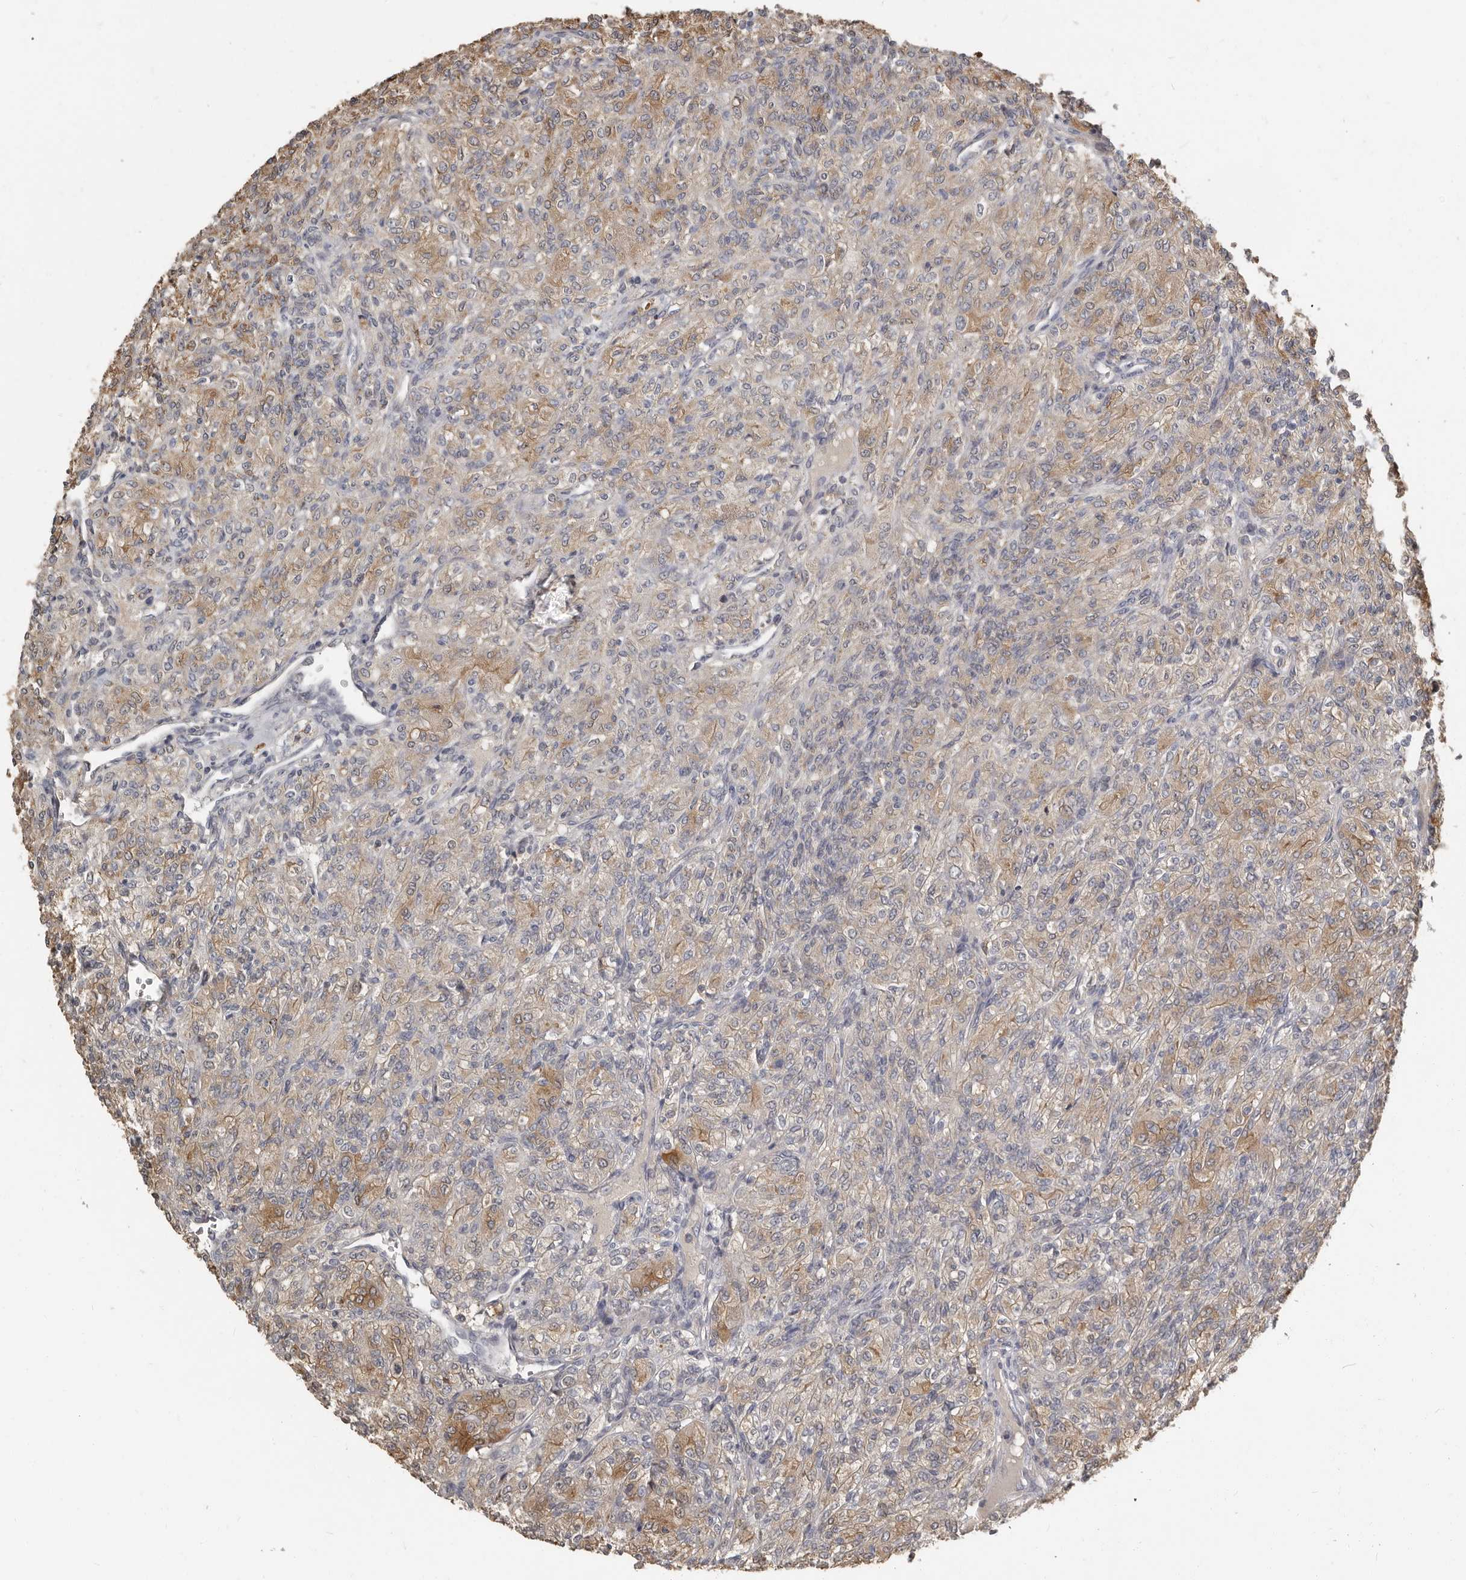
{"staining": {"intensity": "weak", "quantity": ">75%", "location": "cytoplasmic/membranous"}, "tissue": "renal cancer", "cell_type": "Tumor cells", "image_type": "cancer", "snomed": [{"axis": "morphology", "description": "Adenocarcinoma, NOS"}, {"axis": "topography", "description": "Kidney"}], "caption": "Tumor cells exhibit low levels of weak cytoplasmic/membranous staining in about >75% of cells in renal adenocarcinoma.", "gene": "KCNJ8", "patient": {"sex": "male", "age": 77}}